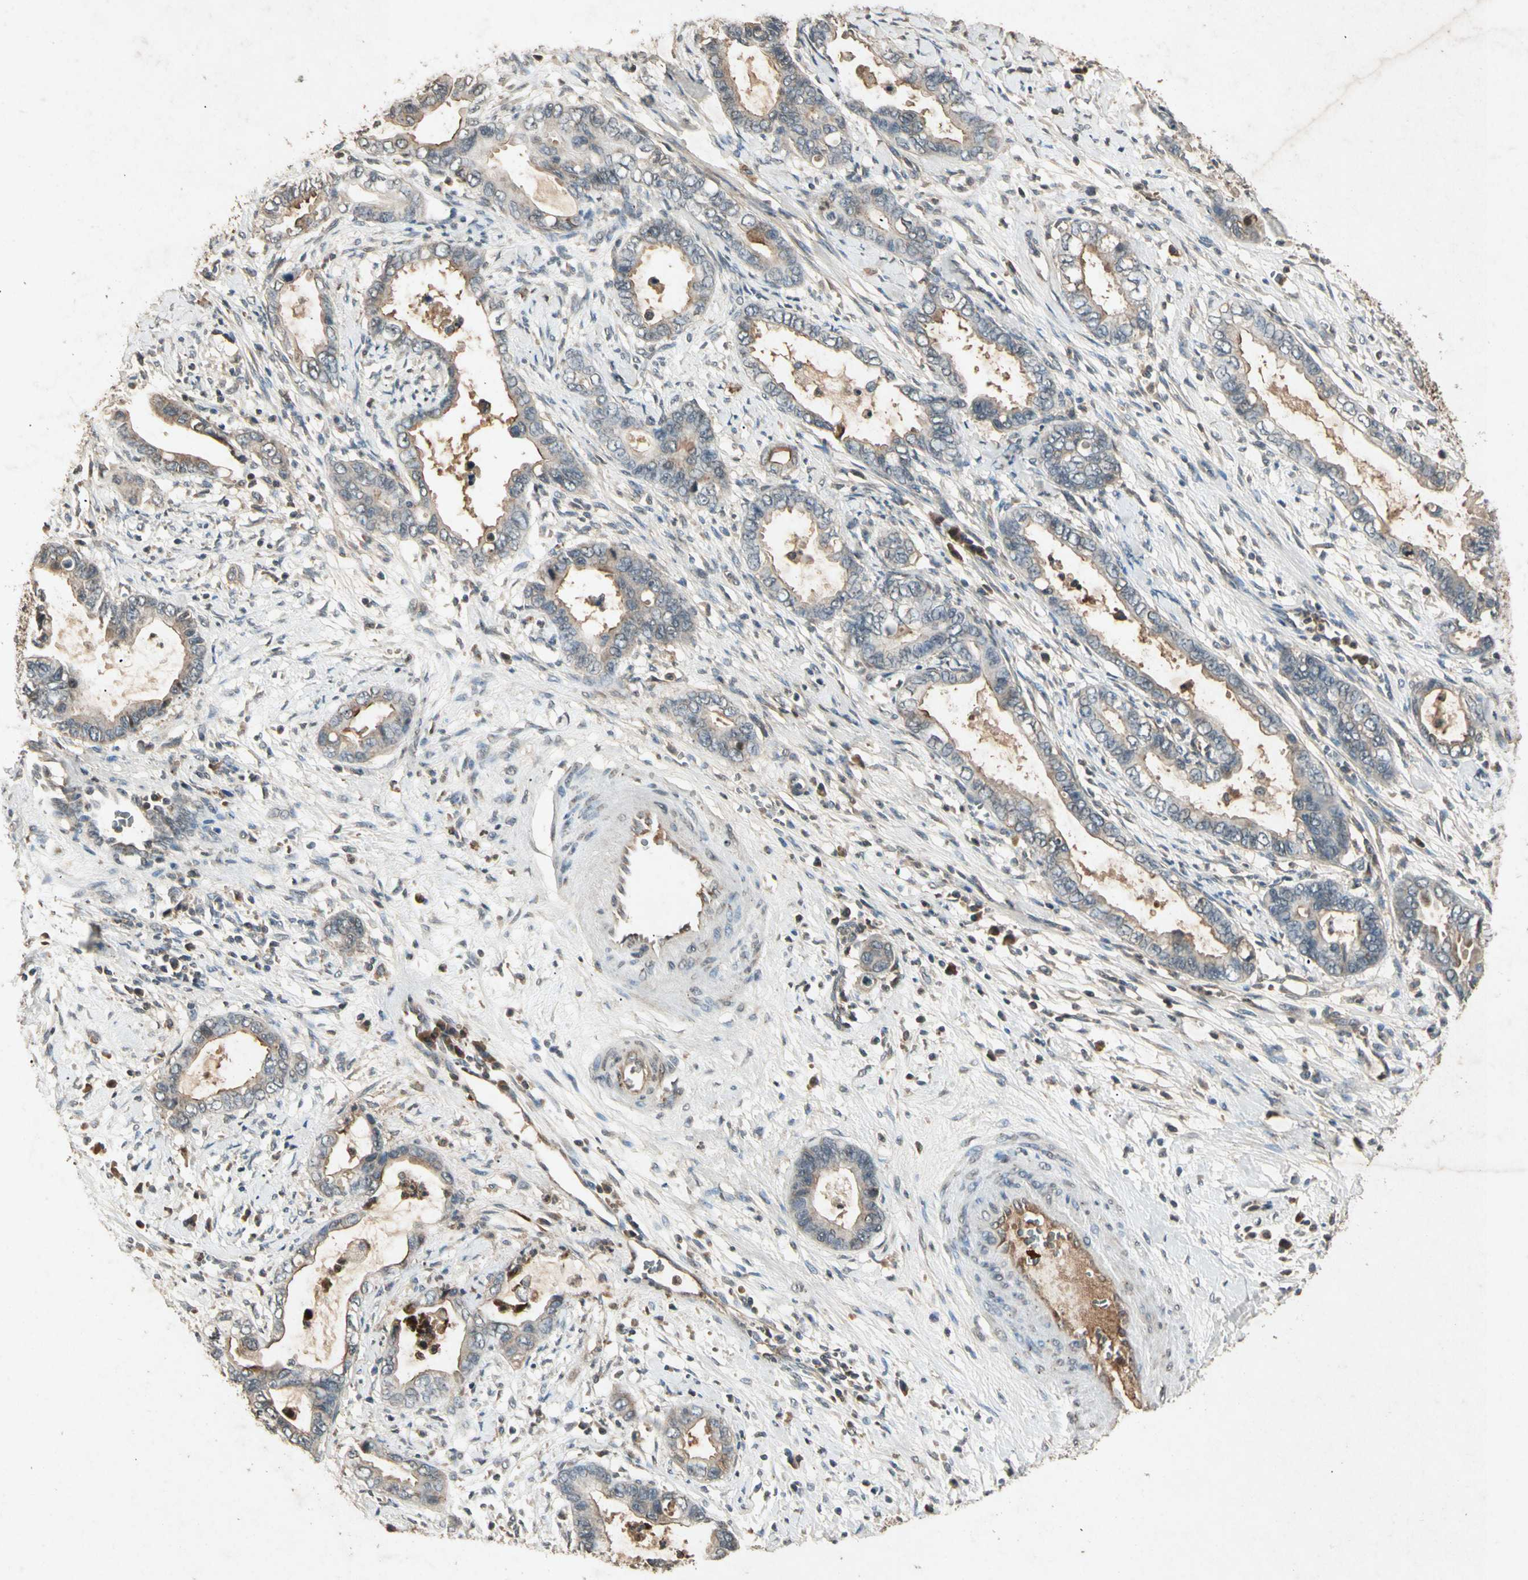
{"staining": {"intensity": "weak", "quantity": "25%-75%", "location": "cytoplasmic/membranous"}, "tissue": "cervical cancer", "cell_type": "Tumor cells", "image_type": "cancer", "snomed": [{"axis": "morphology", "description": "Adenocarcinoma, NOS"}, {"axis": "topography", "description": "Cervix"}], "caption": "High-power microscopy captured an immunohistochemistry (IHC) histopathology image of cervical cancer, revealing weak cytoplasmic/membranous positivity in about 25%-75% of tumor cells. (DAB (3,3'-diaminobenzidine) IHC, brown staining for protein, blue staining for nuclei).", "gene": "CP", "patient": {"sex": "female", "age": 44}}